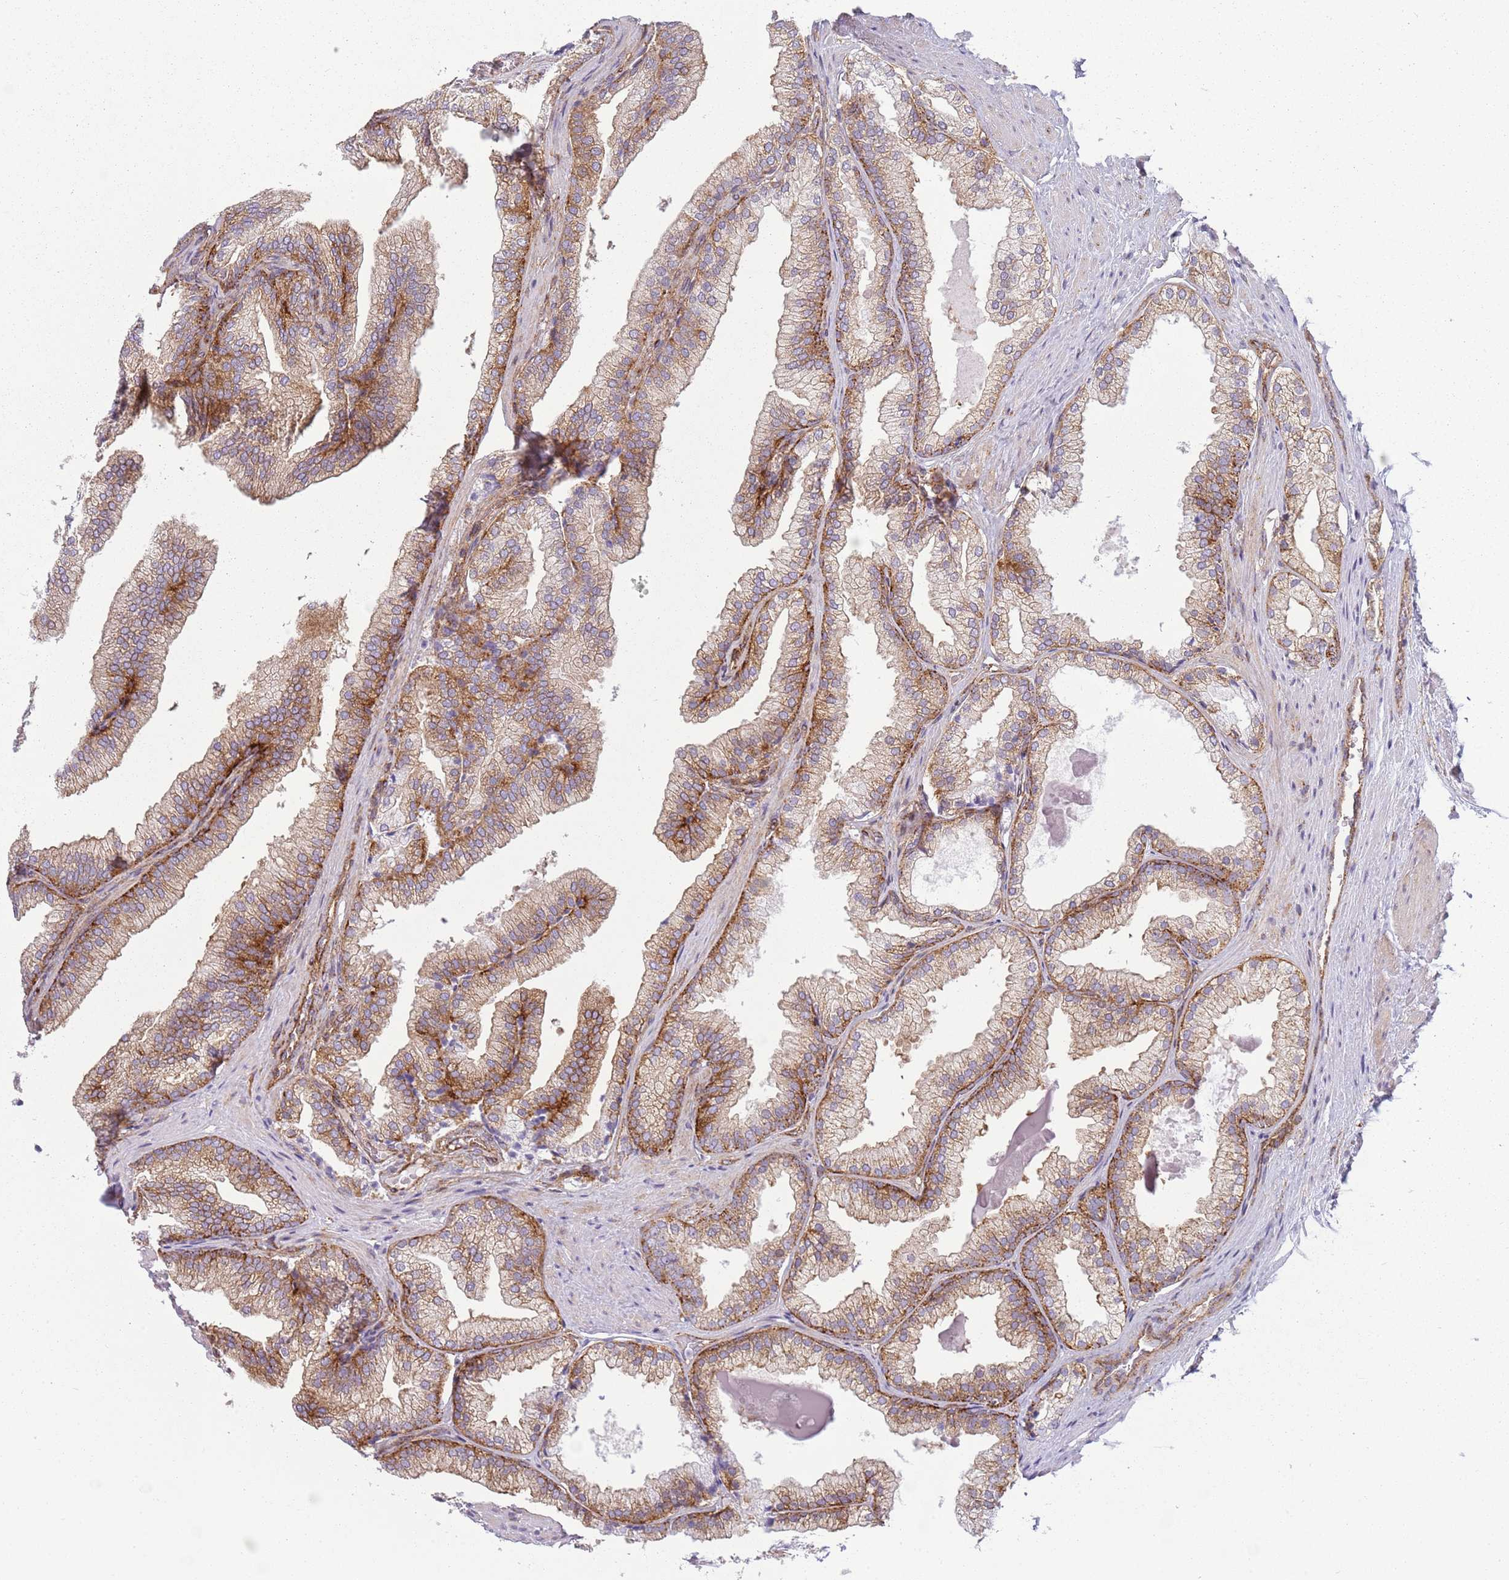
{"staining": {"intensity": "moderate", "quantity": "25%-75%", "location": "cytoplasmic/membranous"}, "tissue": "prostate", "cell_type": "Glandular cells", "image_type": "normal", "snomed": [{"axis": "morphology", "description": "Normal tissue, NOS"}, {"axis": "topography", "description": "Prostate"}], "caption": "DAB (3,3'-diaminobenzidine) immunohistochemical staining of normal prostate demonstrates moderate cytoplasmic/membranous protein expression in approximately 25%-75% of glandular cells.", "gene": "SNX1", "patient": {"sex": "male", "age": 76}}